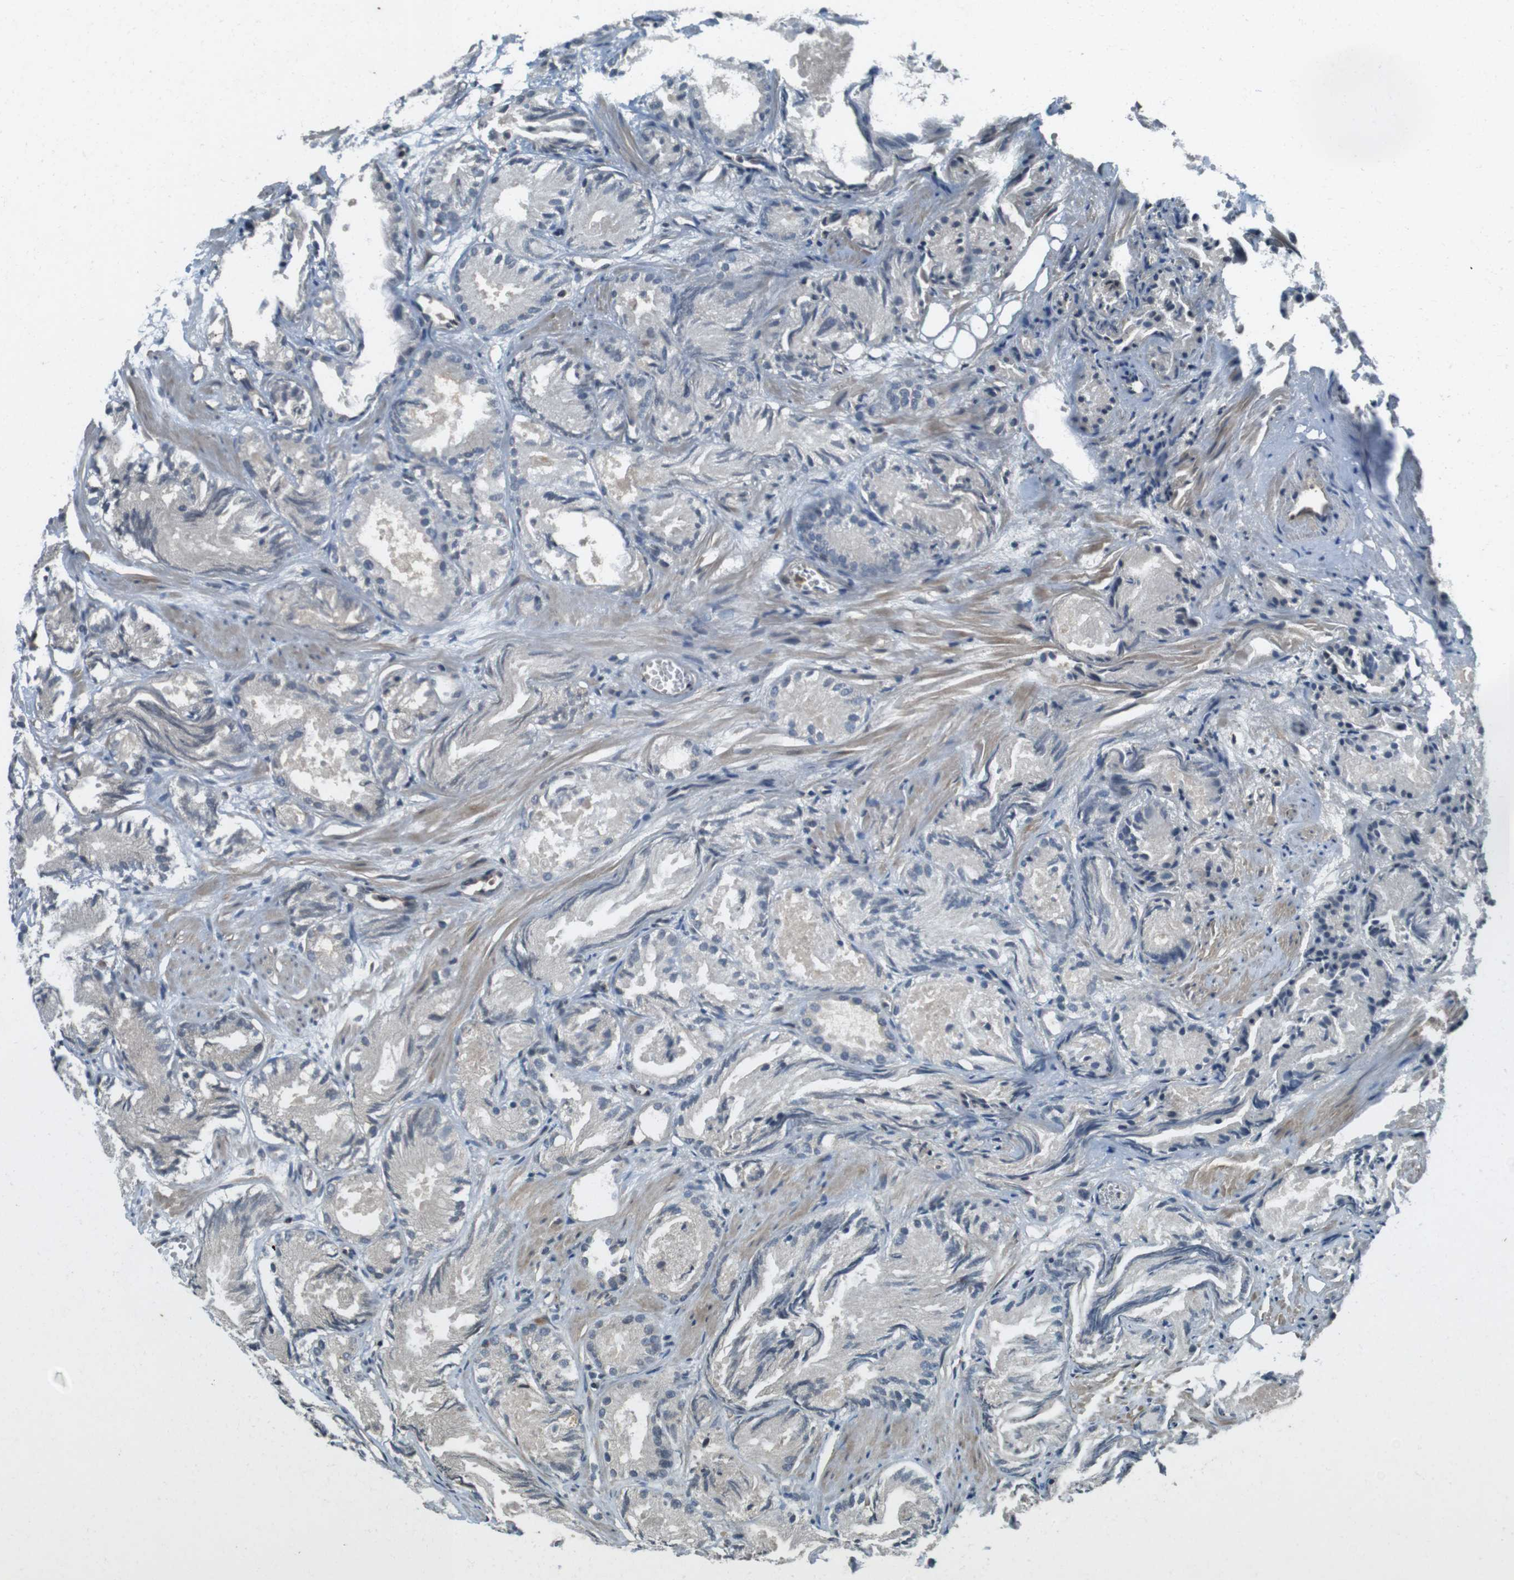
{"staining": {"intensity": "negative", "quantity": "none", "location": "none"}, "tissue": "prostate cancer", "cell_type": "Tumor cells", "image_type": "cancer", "snomed": [{"axis": "morphology", "description": "Adenocarcinoma, Low grade"}, {"axis": "topography", "description": "Prostate"}], "caption": "This photomicrograph is of prostate cancer (adenocarcinoma (low-grade)) stained with immunohistochemistry (IHC) to label a protein in brown with the nuclei are counter-stained blue. There is no positivity in tumor cells. The staining is performed using DAB (3,3'-diaminobenzidine) brown chromogen with nuclei counter-stained in using hematoxylin.", "gene": "ZYX", "patient": {"sex": "male", "age": 72}}